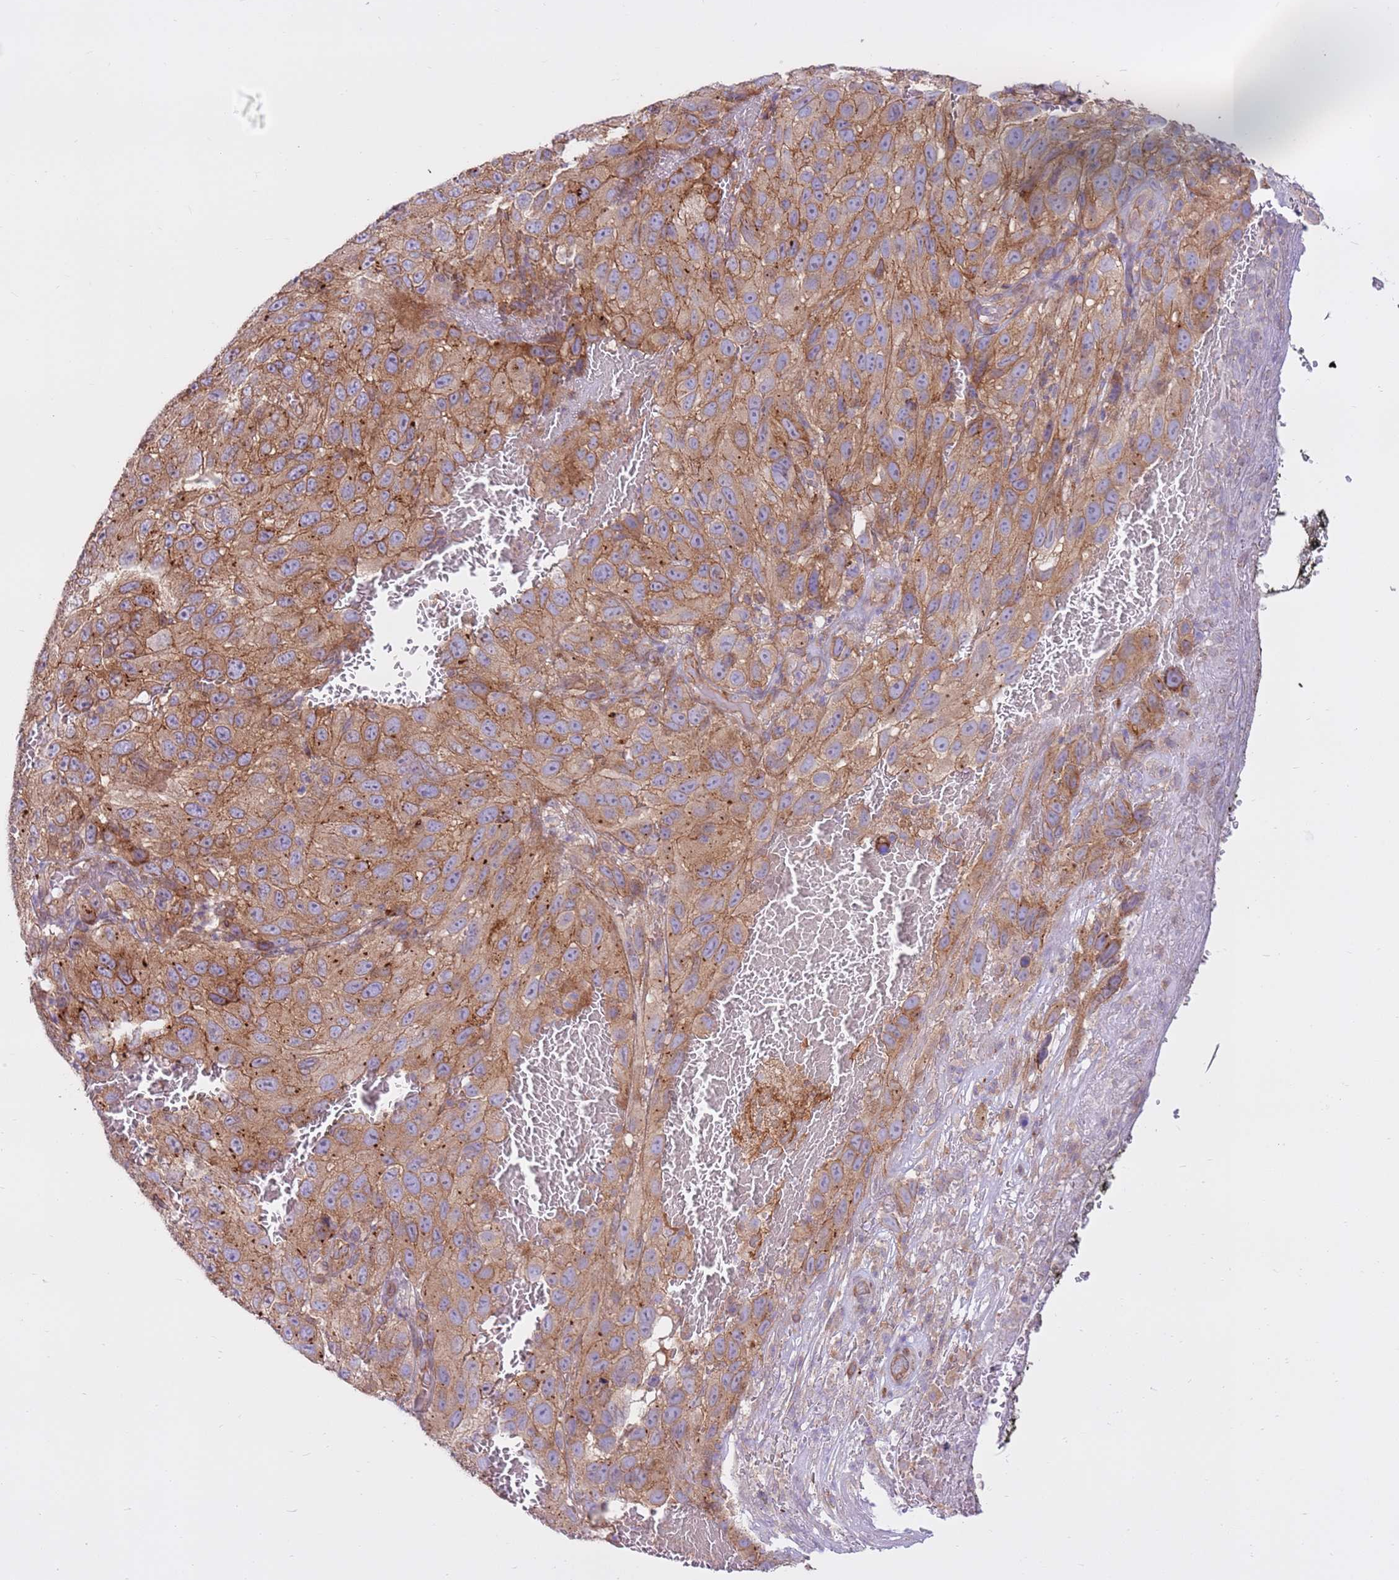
{"staining": {"intensity": "moderate", "quantity": ">75%", "location": "cytoplasmic/membranous"}, "tissue": "melanoma", "cell_type": "Tumor cells", "image_type": "cancer", "snomed": [{"axis": "morphology", "description": "Normal tissue, NOS"}, {"axis": "morphology", "description": "Malignant melanoma, NOS"}, {"axis": "topography", "description": "Skin"}], "caption": "Brown immunohistochemical staining in melanoma displays moderate cytoplasmic/membranous expression in about >75% of tumor cells.", "gene": "DDX19B", "patient": {"sex": "female", "age": 96}}